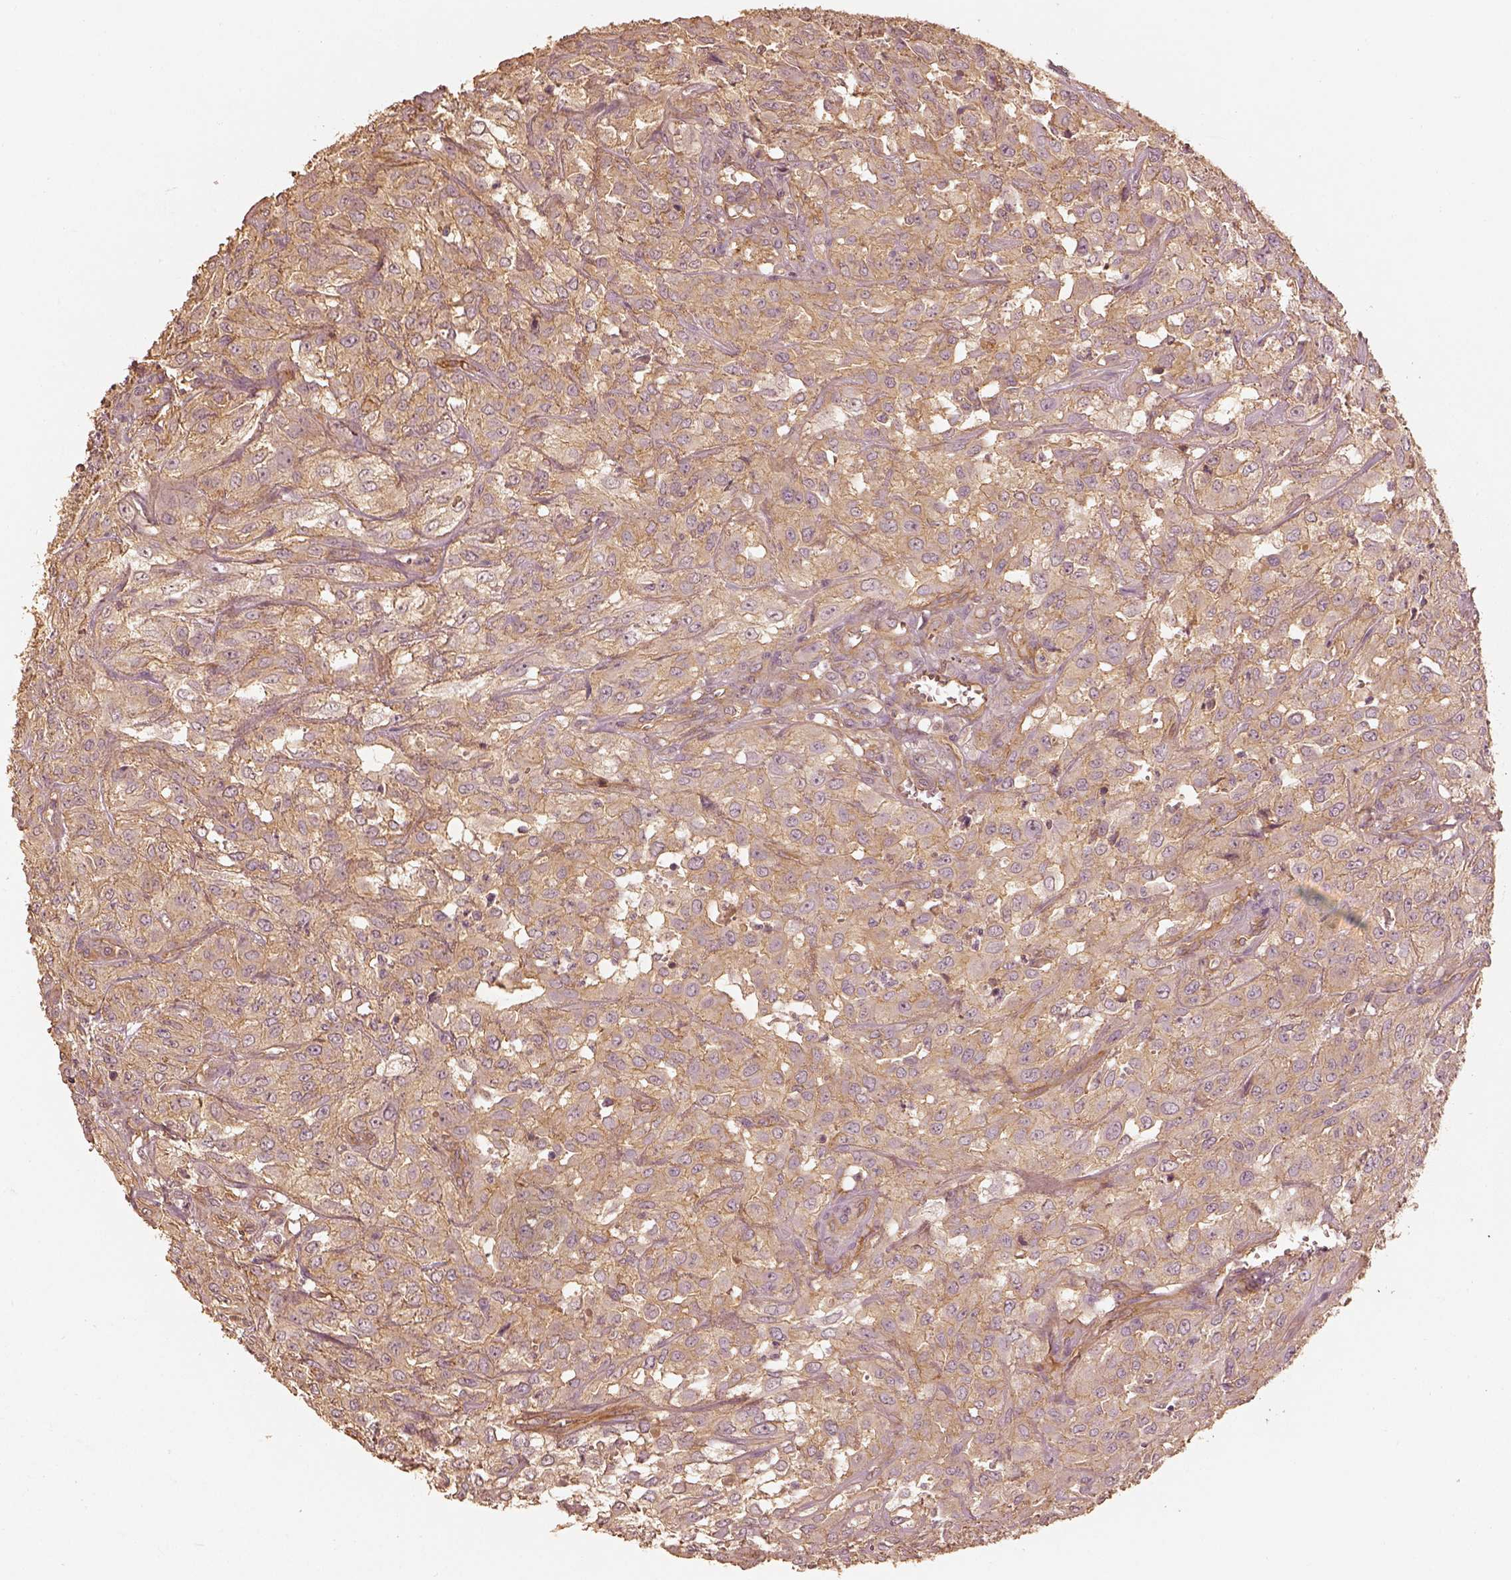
{"staining": {"intensity": "moderate", "quantity": ">75%", "location": "cytoplasmic/membranous"}, "tissue": "urothelial cancer", "cell_type": "Tumor cells", "image_type": "cancer", "snomed": [{"axis": "morphology", "description": "Urothelial carcinoma, High grade"}, {"axis": "topography", "description": "Urinary bladder"}], "caption": "Immunohistochemistry of high-grade urothelial carcinoma reveals medium levels of moderate cytoplasmic/membranous expression in approximately >75% of tumor cells.", "gene": "WDR7", "patient": {"sex": "male", "age": 67}}